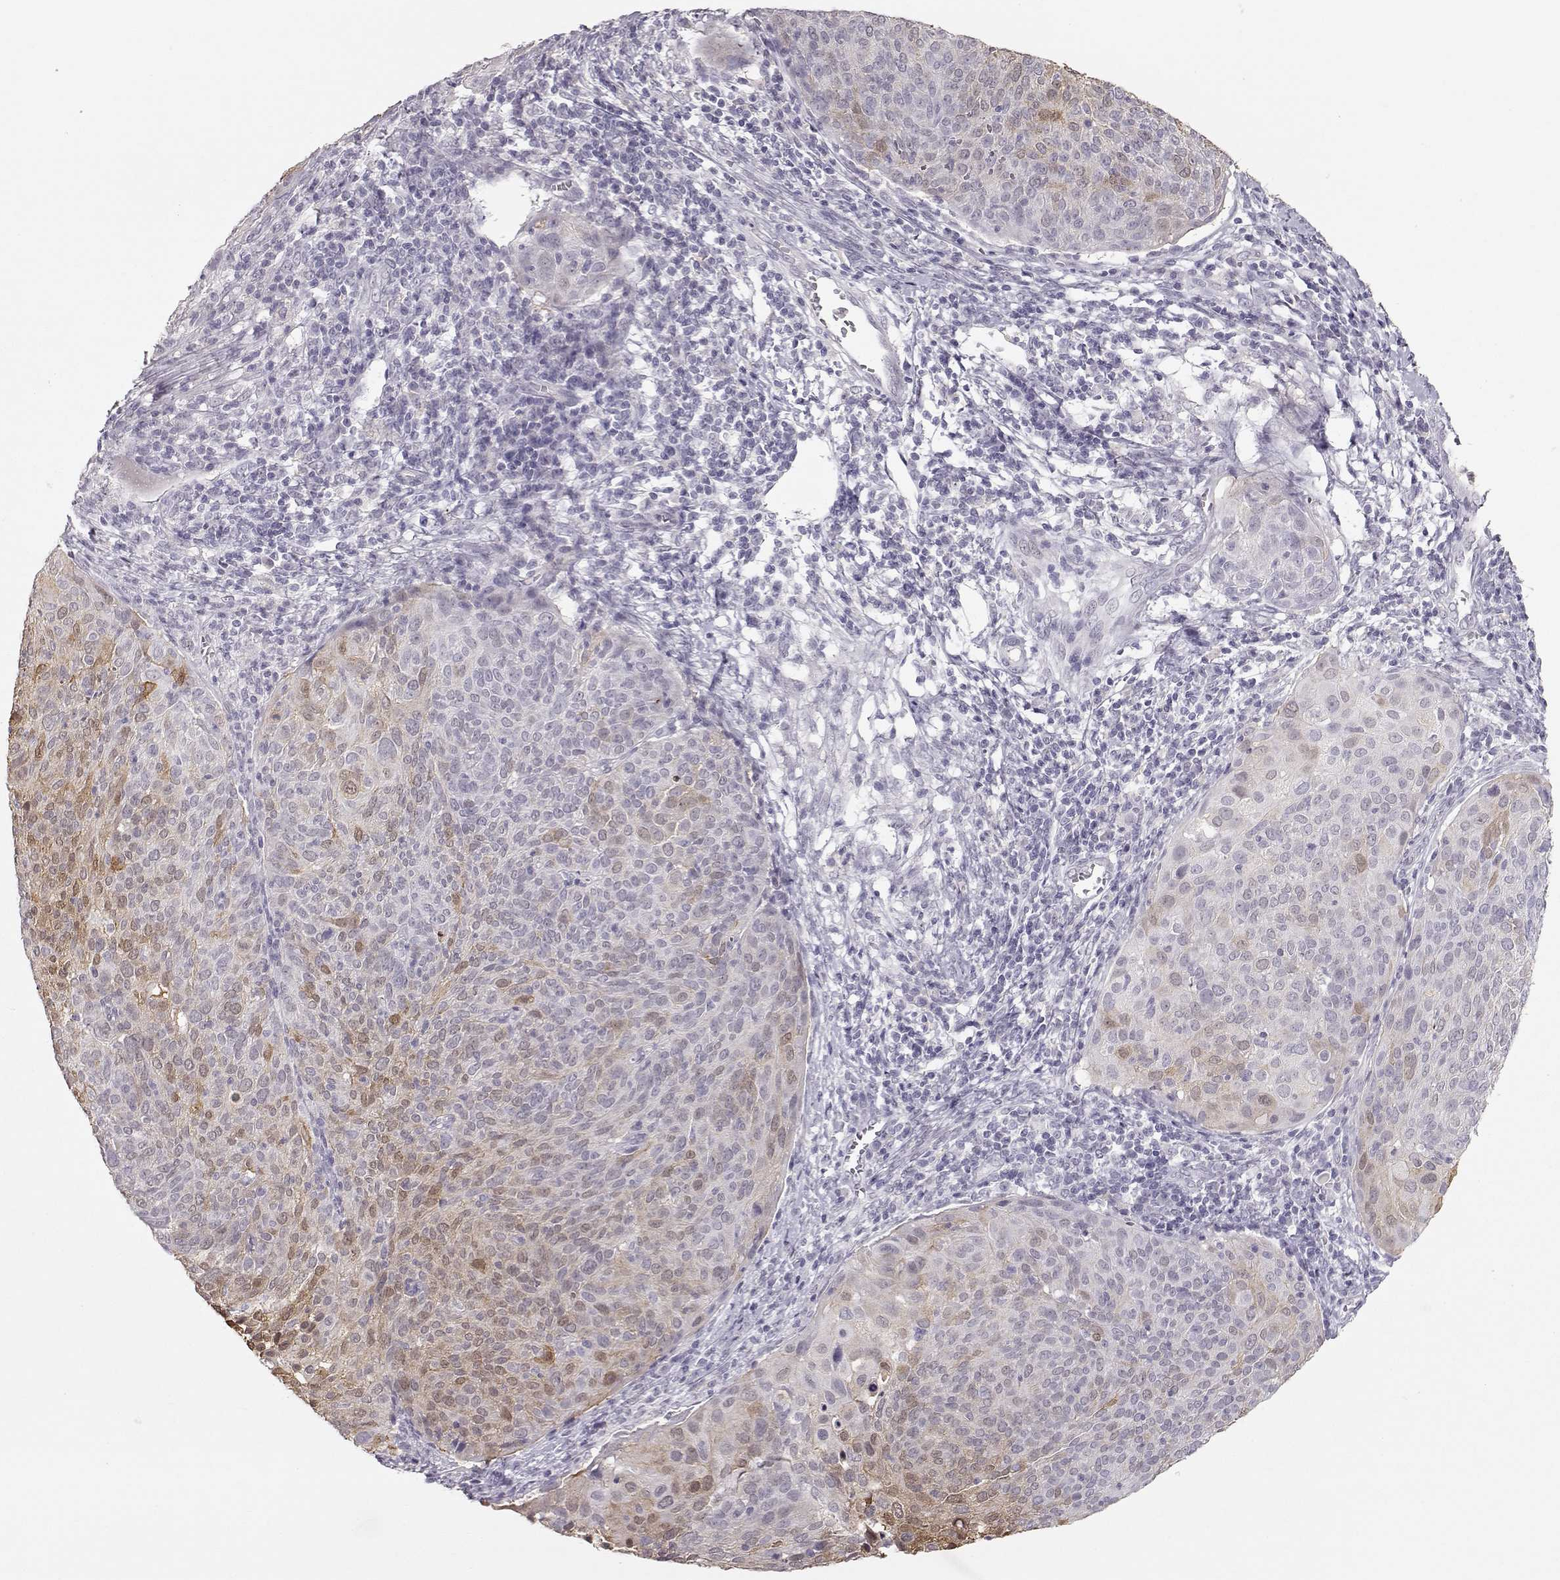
{"staining": {"intensity": "weak", "quantity": "<25%", "location": "cytoplasmic/membranous"}, "tissue": "cervical cancer", "cell_type": "Tumor cells", "image_type": "cancer", "snomed": [{"axis": "morphology", "description": "Squamous cell carcinoma, NOS"}, {"axis": "topography", "description": "Cervix"}], "caption": "A high-resolution histopathology image shows immunohistochemistry staining of cervical cancer (squamous cell carcinoma), which displays no significant staining in tumor cells.", "gene": "POU1F1", "patient": {"sex": "female", "age": 39}}